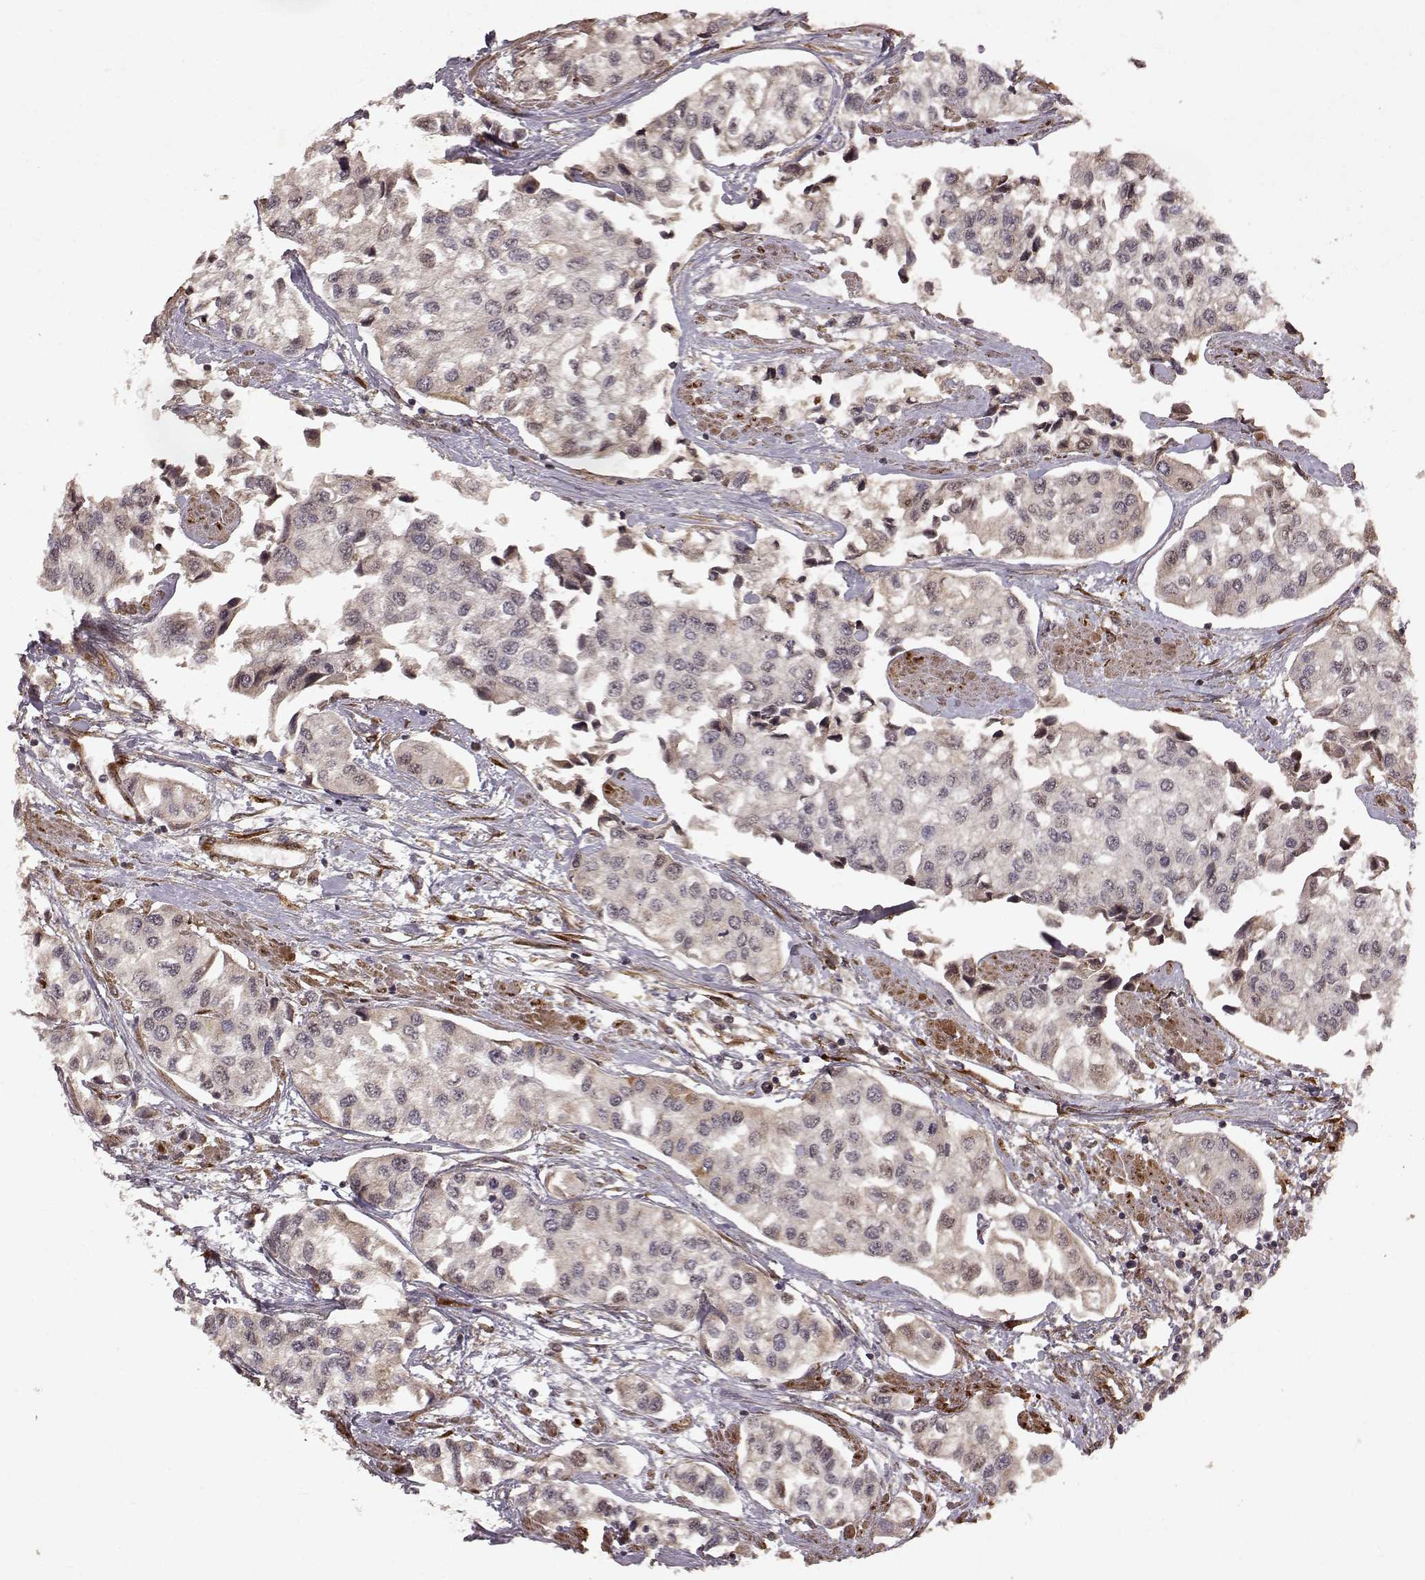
{"staining": {"intensity": "weak", "quantity": "<25%", "location": "cytoplasmic/membranous"}, "tissue": "urothelial cancer", "cell_type": "Tumor cells", "image_type": "cancer", "snomed": [{"axis": "morphology", "description": "Urothelial carcinoma, High grade"}, {"axis": "topography", "description": "Urinary bladder"}], "caption": "Urothelial carcinoma (high-grade) was stained to show a protein in brown. There is no significant positivity in tumor cells.", "gene": "FSTL1", "patient": {"sex": "male", "age": 73}}